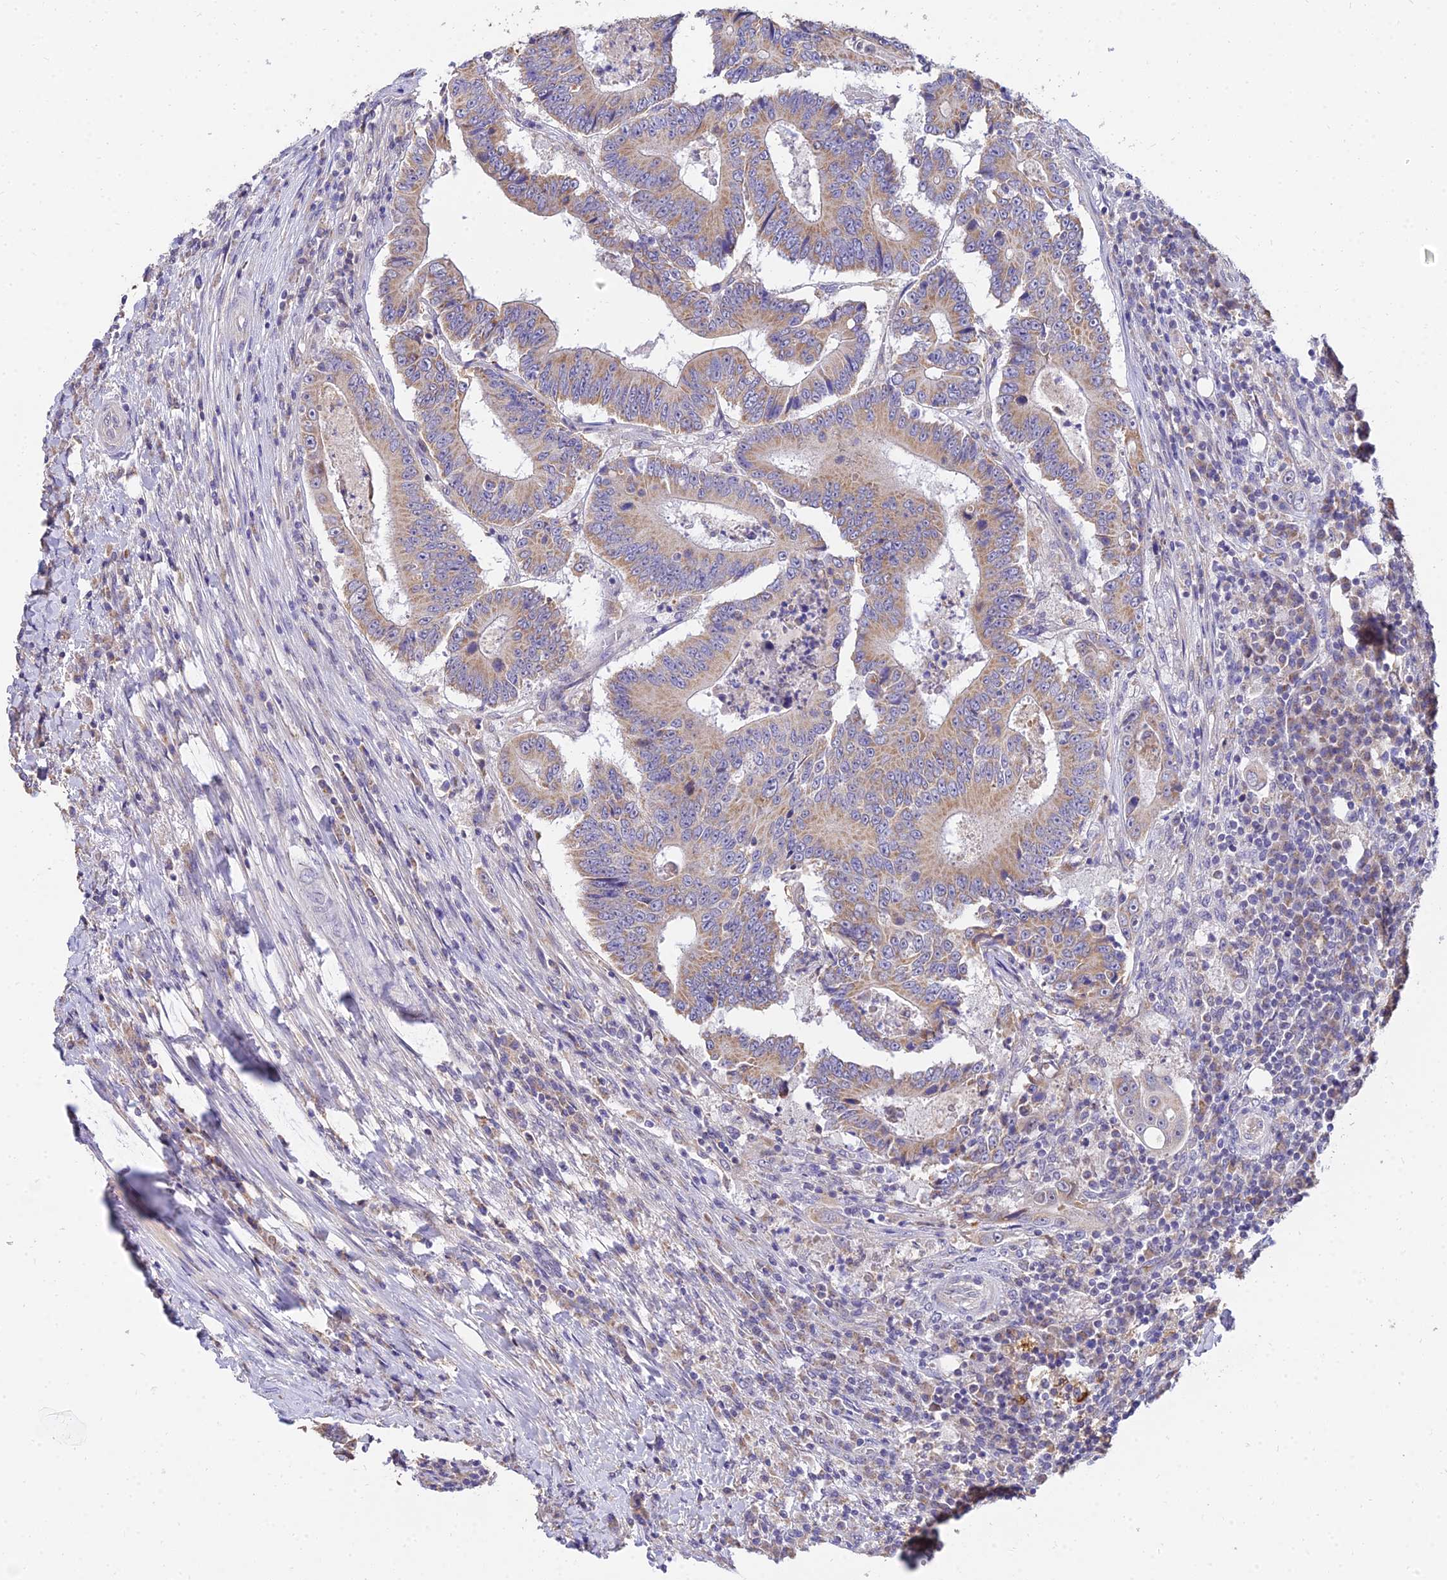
{"staining": {"intensity": "moderate", "quantity": ">75%", "location": "cytoplasmic/membranous"}, "tissue": "colorectal cancer", "cell_type": "Tumor cells", "image_type": "cancer", "snomed": [{"axis": "morphology", "description": "Adenocarcinoma, NOS"}, {"axis": "topography", "description": "Colon"}], "caption": "Immunohistochemical staining of human colorectal cancer (adenocarcinoma) reveals medium levels of moderate cytoplasmic/membranous protein staining in approximately >75% of tumor cells. Nuclei are stained in blue.", "gene": "ARL8B", "patient": {"sex": "male", "age": 83}}